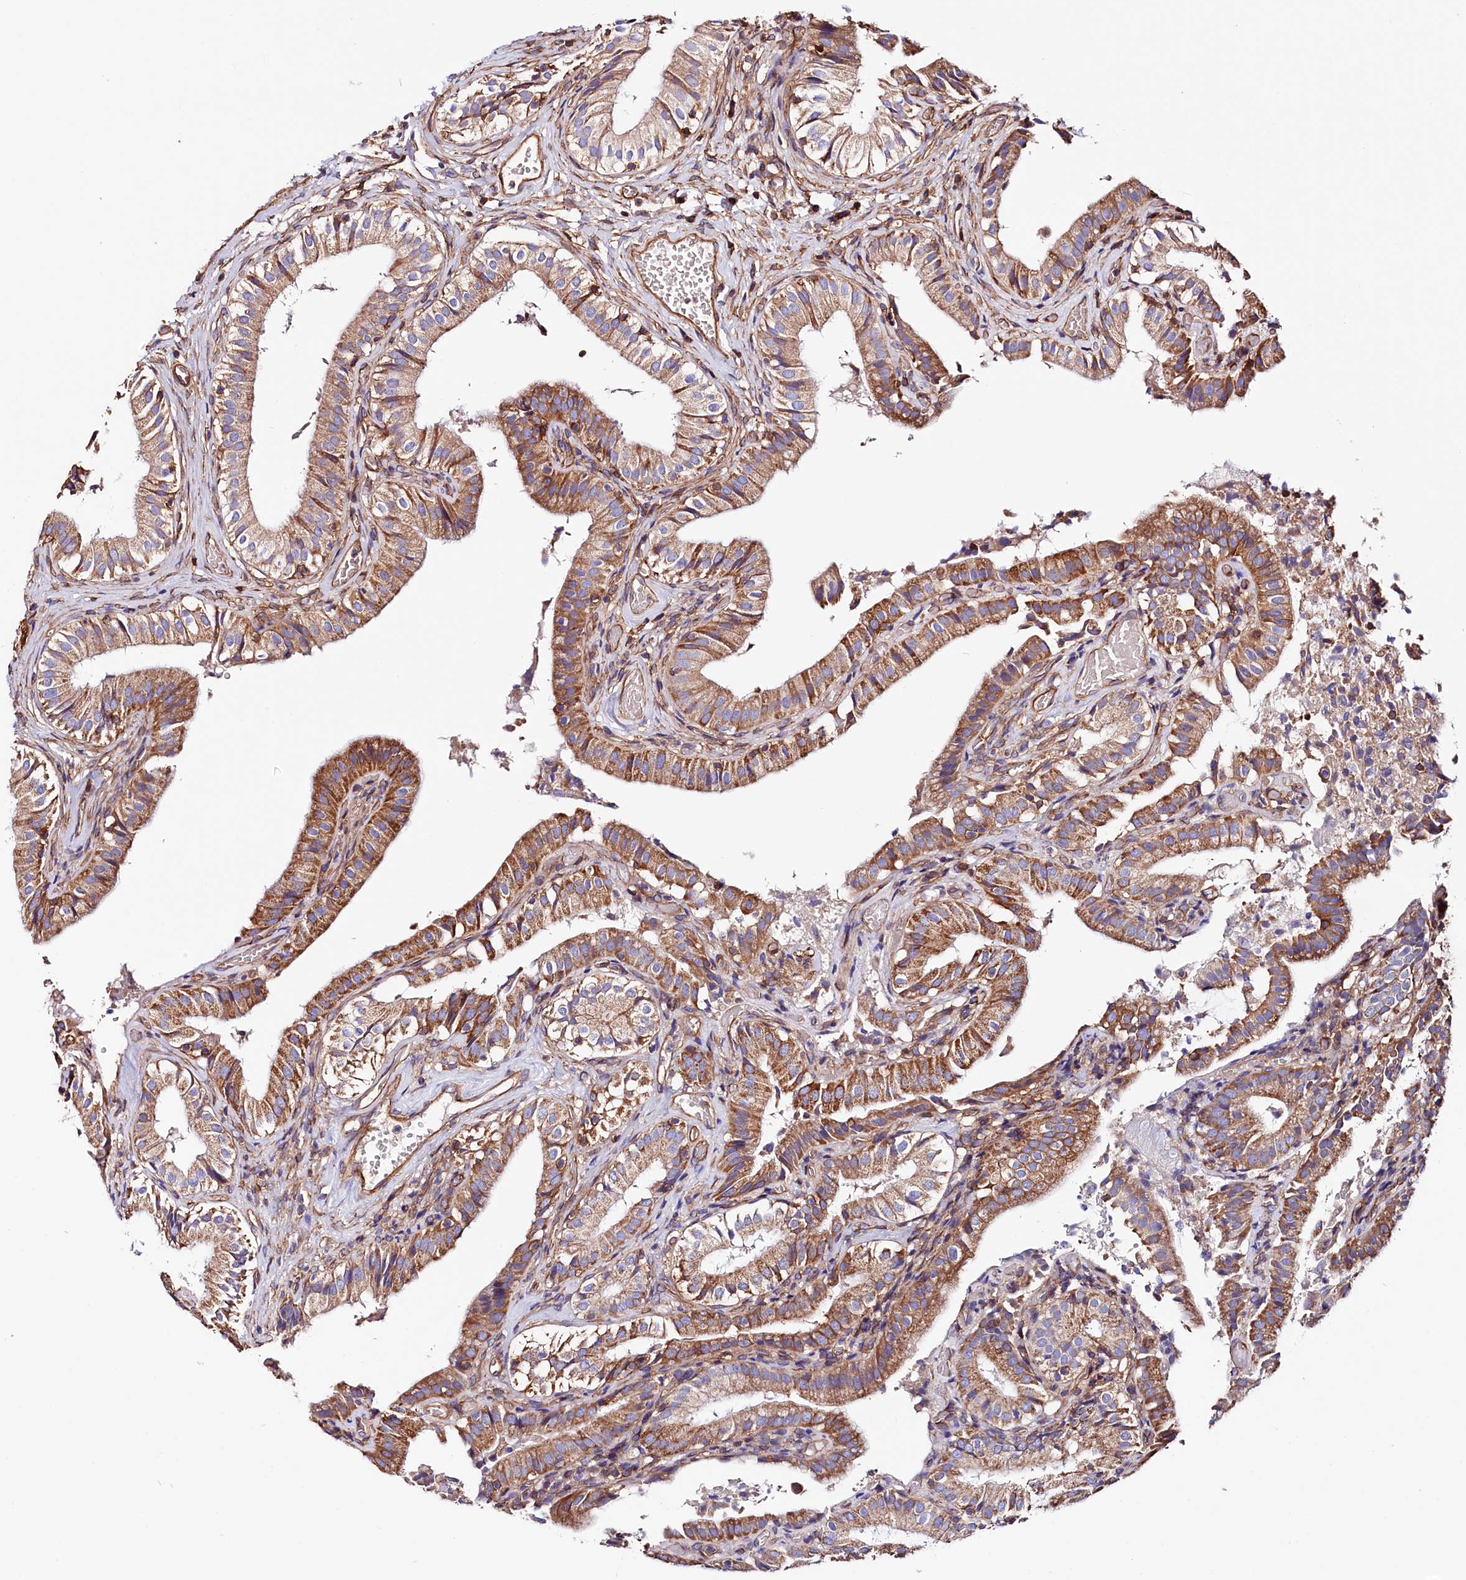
{"staining": {"intensity": "moderate", "quantity": ">75%", "location": "cytoplasmic/membranous"}, "tissue": "gallbladder", "cell_type": "Glandular cells", "image_type": "normal", "snomed": [{"axis": "morphology", "description": "Normal tissue, NOS"}, {"axis": "topography", "description": "Gallbladder"}], "caption": "This photomicrograph reveals immunohistochemistry staining of unremarkable gallbladder, with medium moderate cytoplasmic/membranous positivity in about >75% of glandular cells.", "gene": "ATP2B4", "patient": {"sex": "female", "age": 47}}